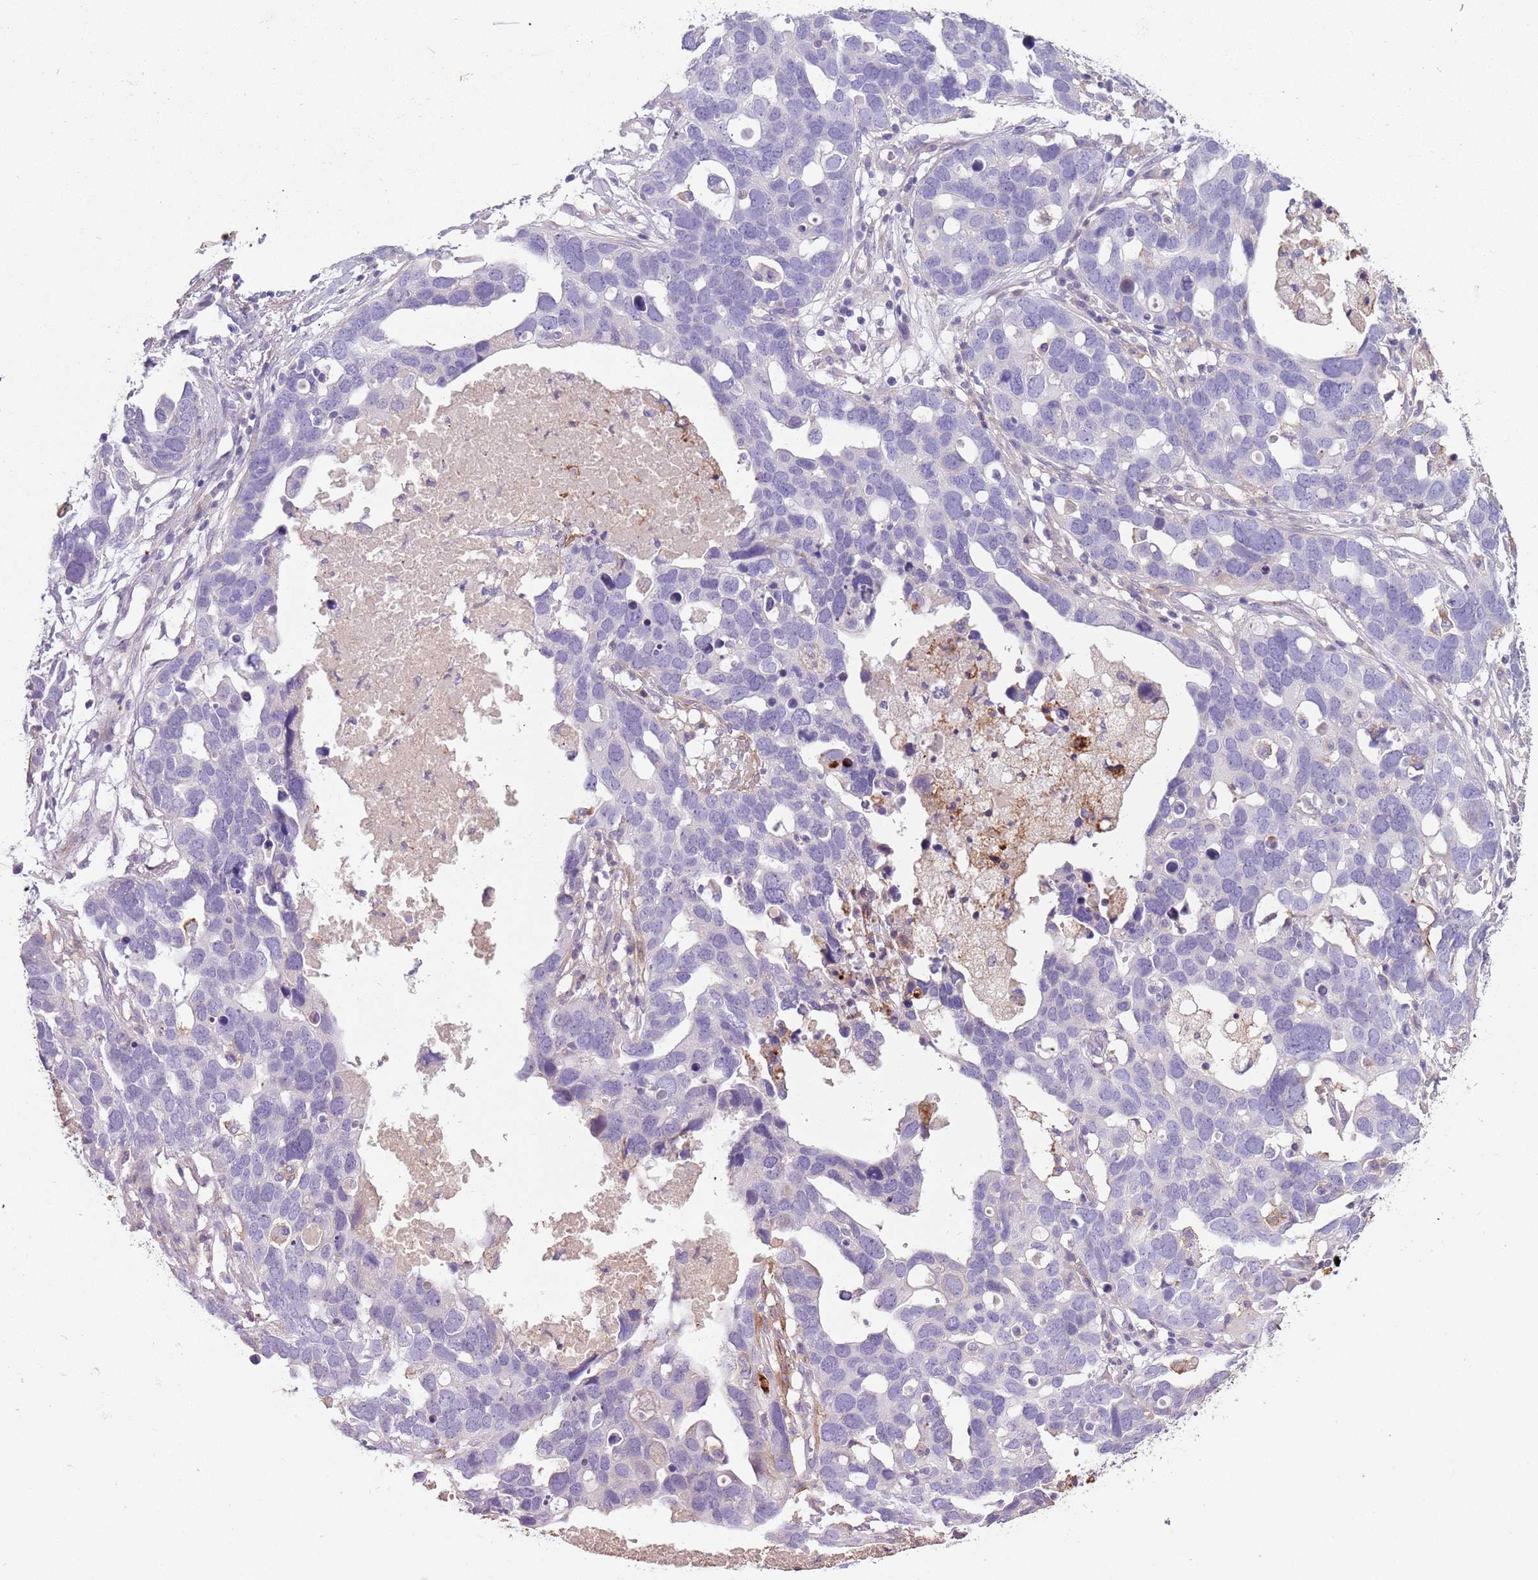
{"staining": {"intensity": "negative", "quantity": "none", "location": "none"}, "tissue": "ovarian cancer", "cell_type": "Tumor cells", "image_type": "cancer", "snomed": [{"axis": "morphology", "description": "Cystadenocarcinoma, serous, NOS"}, {"axis": "topography", "description": "Ovary"}], "caption": "This micrograph is of serous cystadenocarcinoma (ovarian) stained with immunohistochemistry to label a protein in brown with the nuclei are counter-stained blue. There is no staining in tumor cells.", "gene": "NBPF3", "patient": {"sex": "female", "age": 54}}